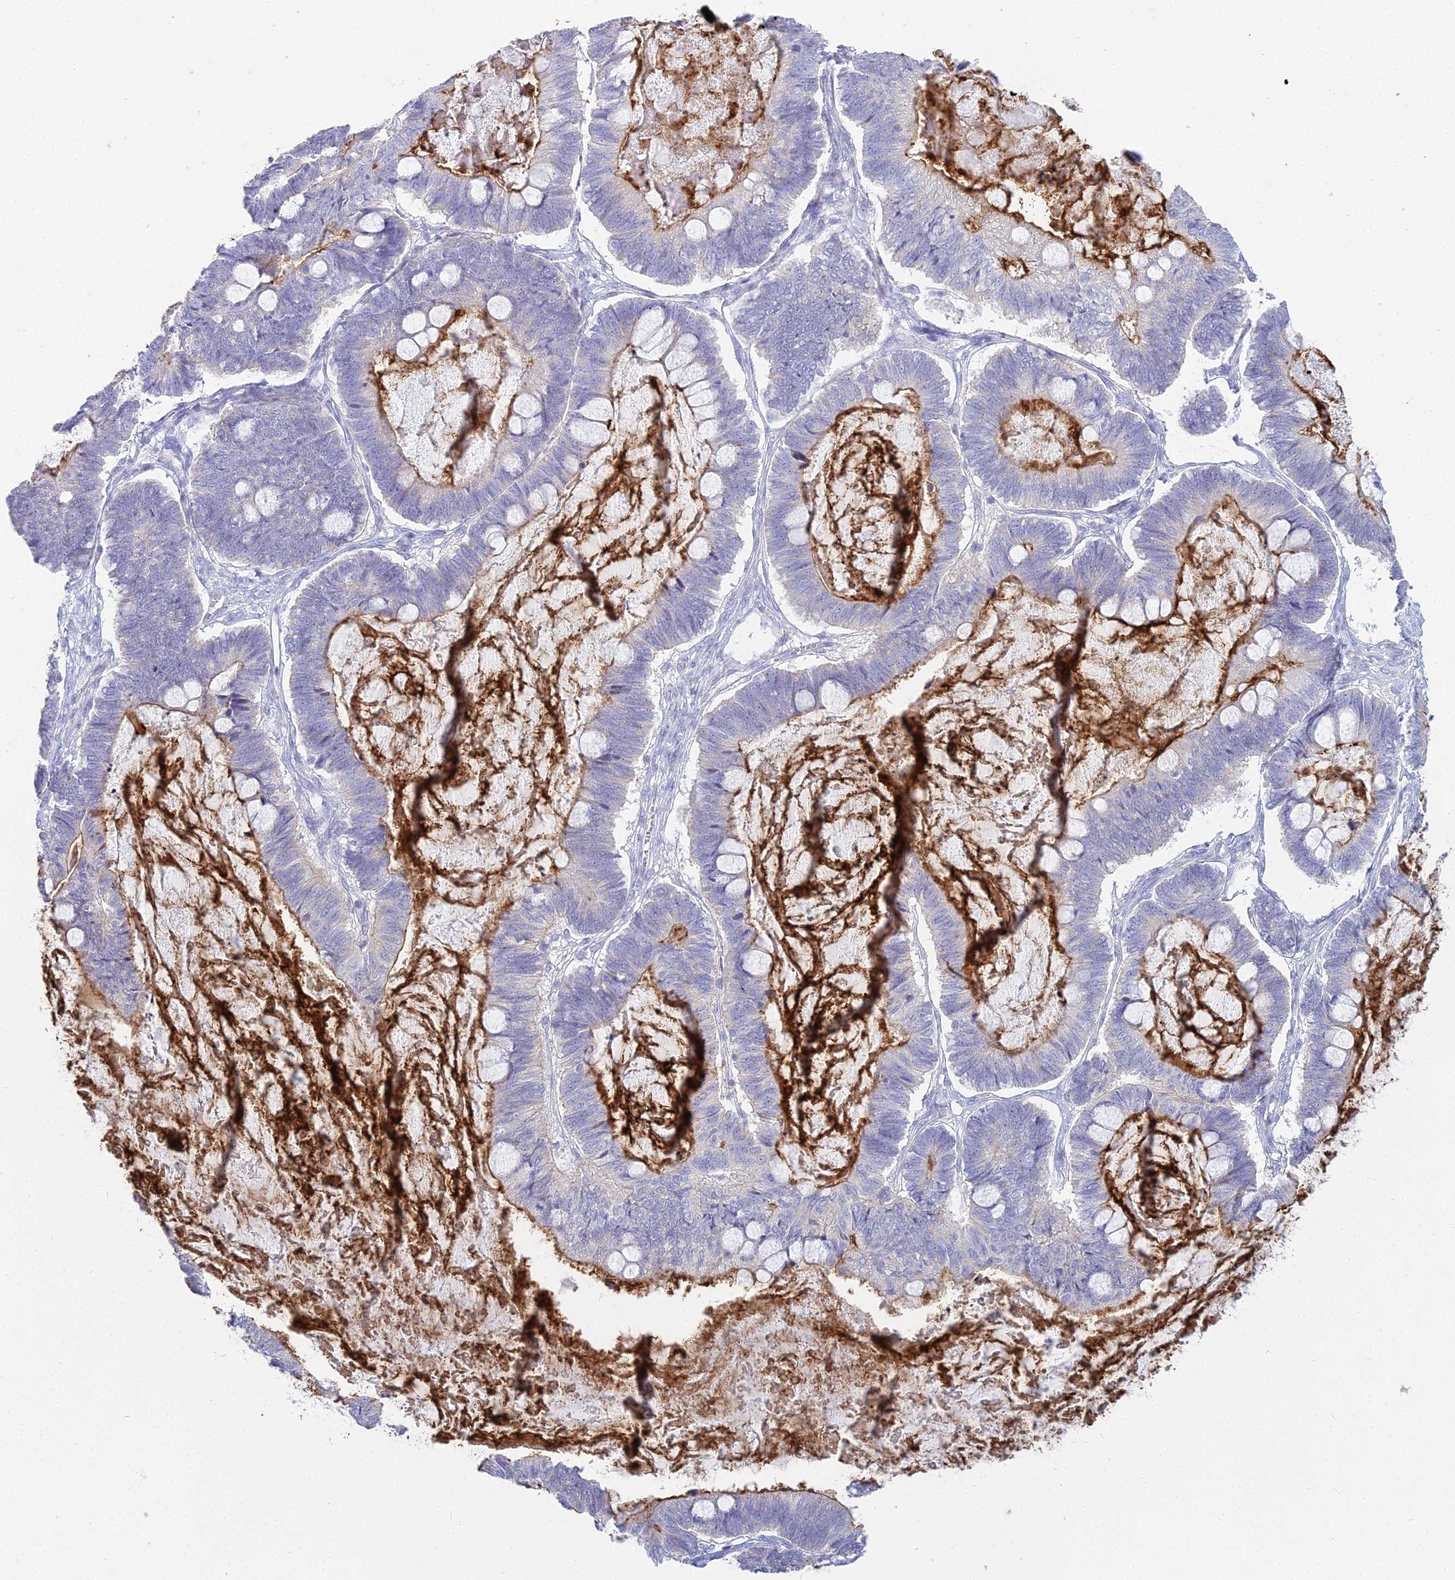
{"staining": {"intensity": "negative", "quantity": "none", "location": "none"}, "tissue": "ovarian cancer", "cell_type": "Tumor cells", "image_type": "cancer", "snomed": [{"axis": "morphology", "description": "Cystadenocarcinoma, mucinous, NOS"}, {"axis": "topography", "description": "Ovary"}], "caption": "High power microscopy histopathology image of an immunohistochemistry (IHC) image of mucinous cystadenocarcinoma (ovarian), revealing no significant positivity in tumor cells.", "gene": "SMIM24", "patient": {"sex": "female", "age": 61}}